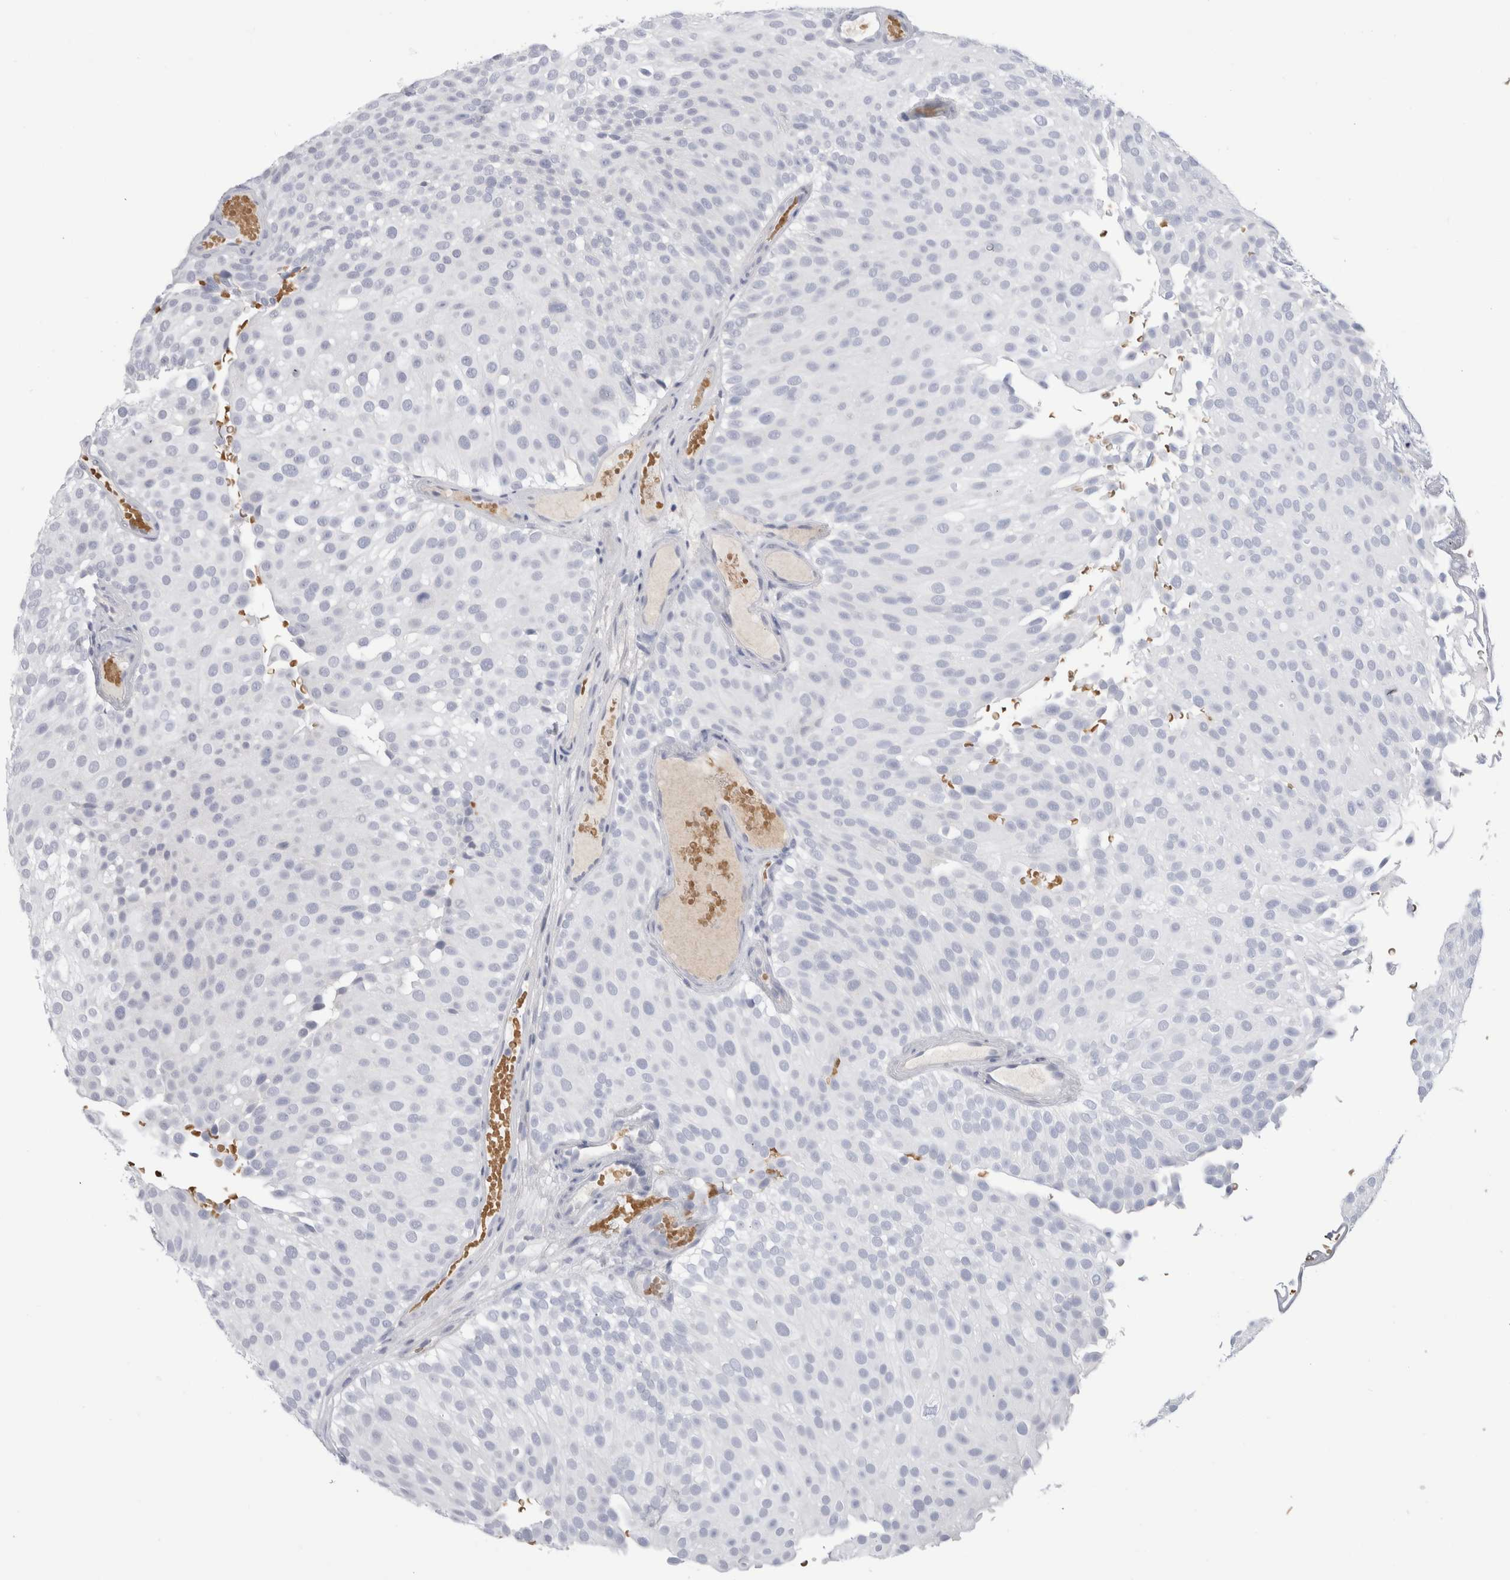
{"staining": {"intensity": "negative", "quantity": "none", "location": "none"}, "tissue": "urothelial cancer", "cell_type": "Tumor cells", "image_type": "cancer", "snomed": [{"axis": "morphology", "description": "Urothelial carcinoma, Low grade"}, {"axis": "topography", "description": "Urinary bladder"}], "caption": "Immunohistochemistry (IHC) micrograph of urothelial cancer stained for a protein (brown), which displays no expression in tumor cells.", "gene": "CD38", "patient": {"sex": "male", "age": 78}}